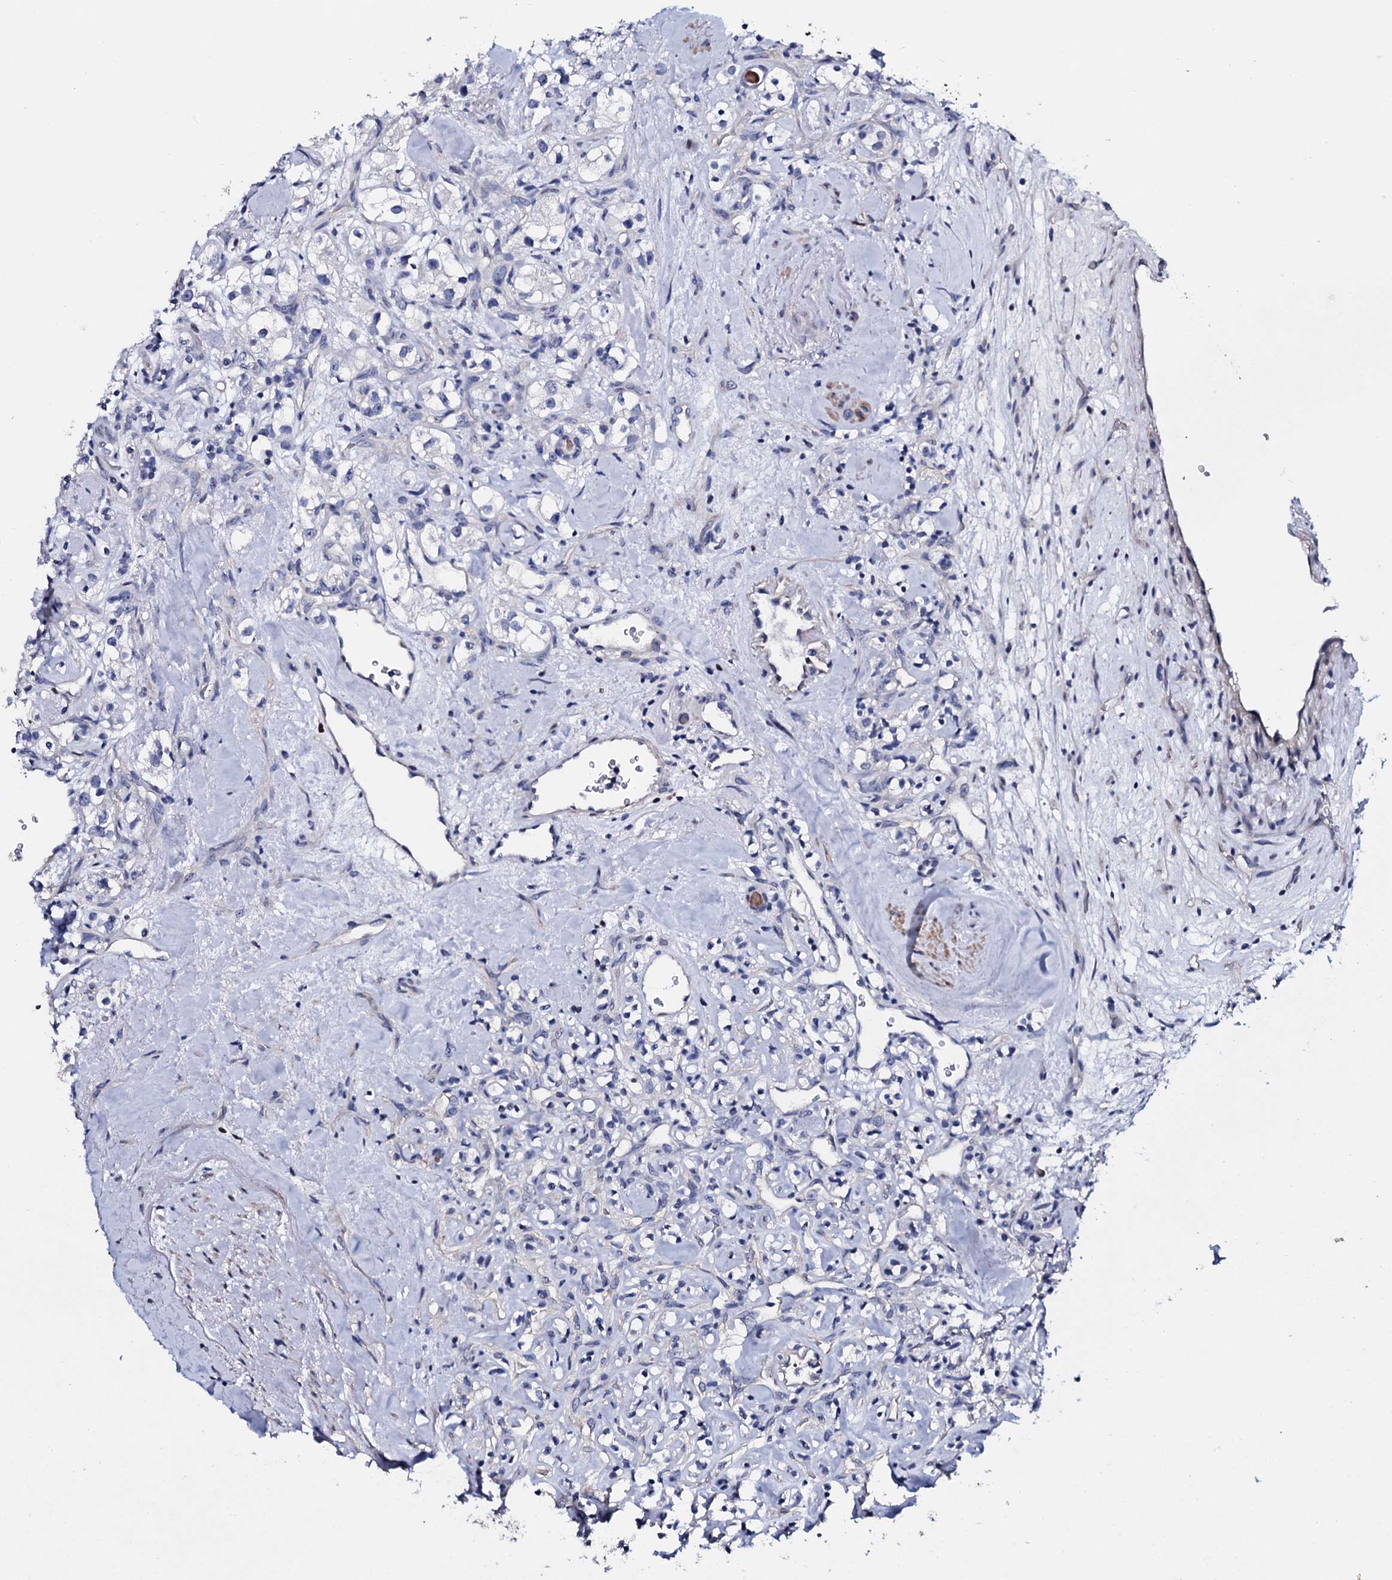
{"staining": {"intensity": "negative", "quantity": "none", "location": "none"}, "tissue": "renal cancer", "cell_type": "Tumor cells", "image_type": "cancer", "snomed": [{"axis": "morphology", "description": "Adenocarcinoma, NOS"}, {"axis": "topography", "description": "Kidney"}], "caption": "This is a micrograph of immunohistochemistry staining of renal cancer, which shows no expression in tumor cells.", "gene": "NPM2", "patient": {"sex": "male", "age": 77}}